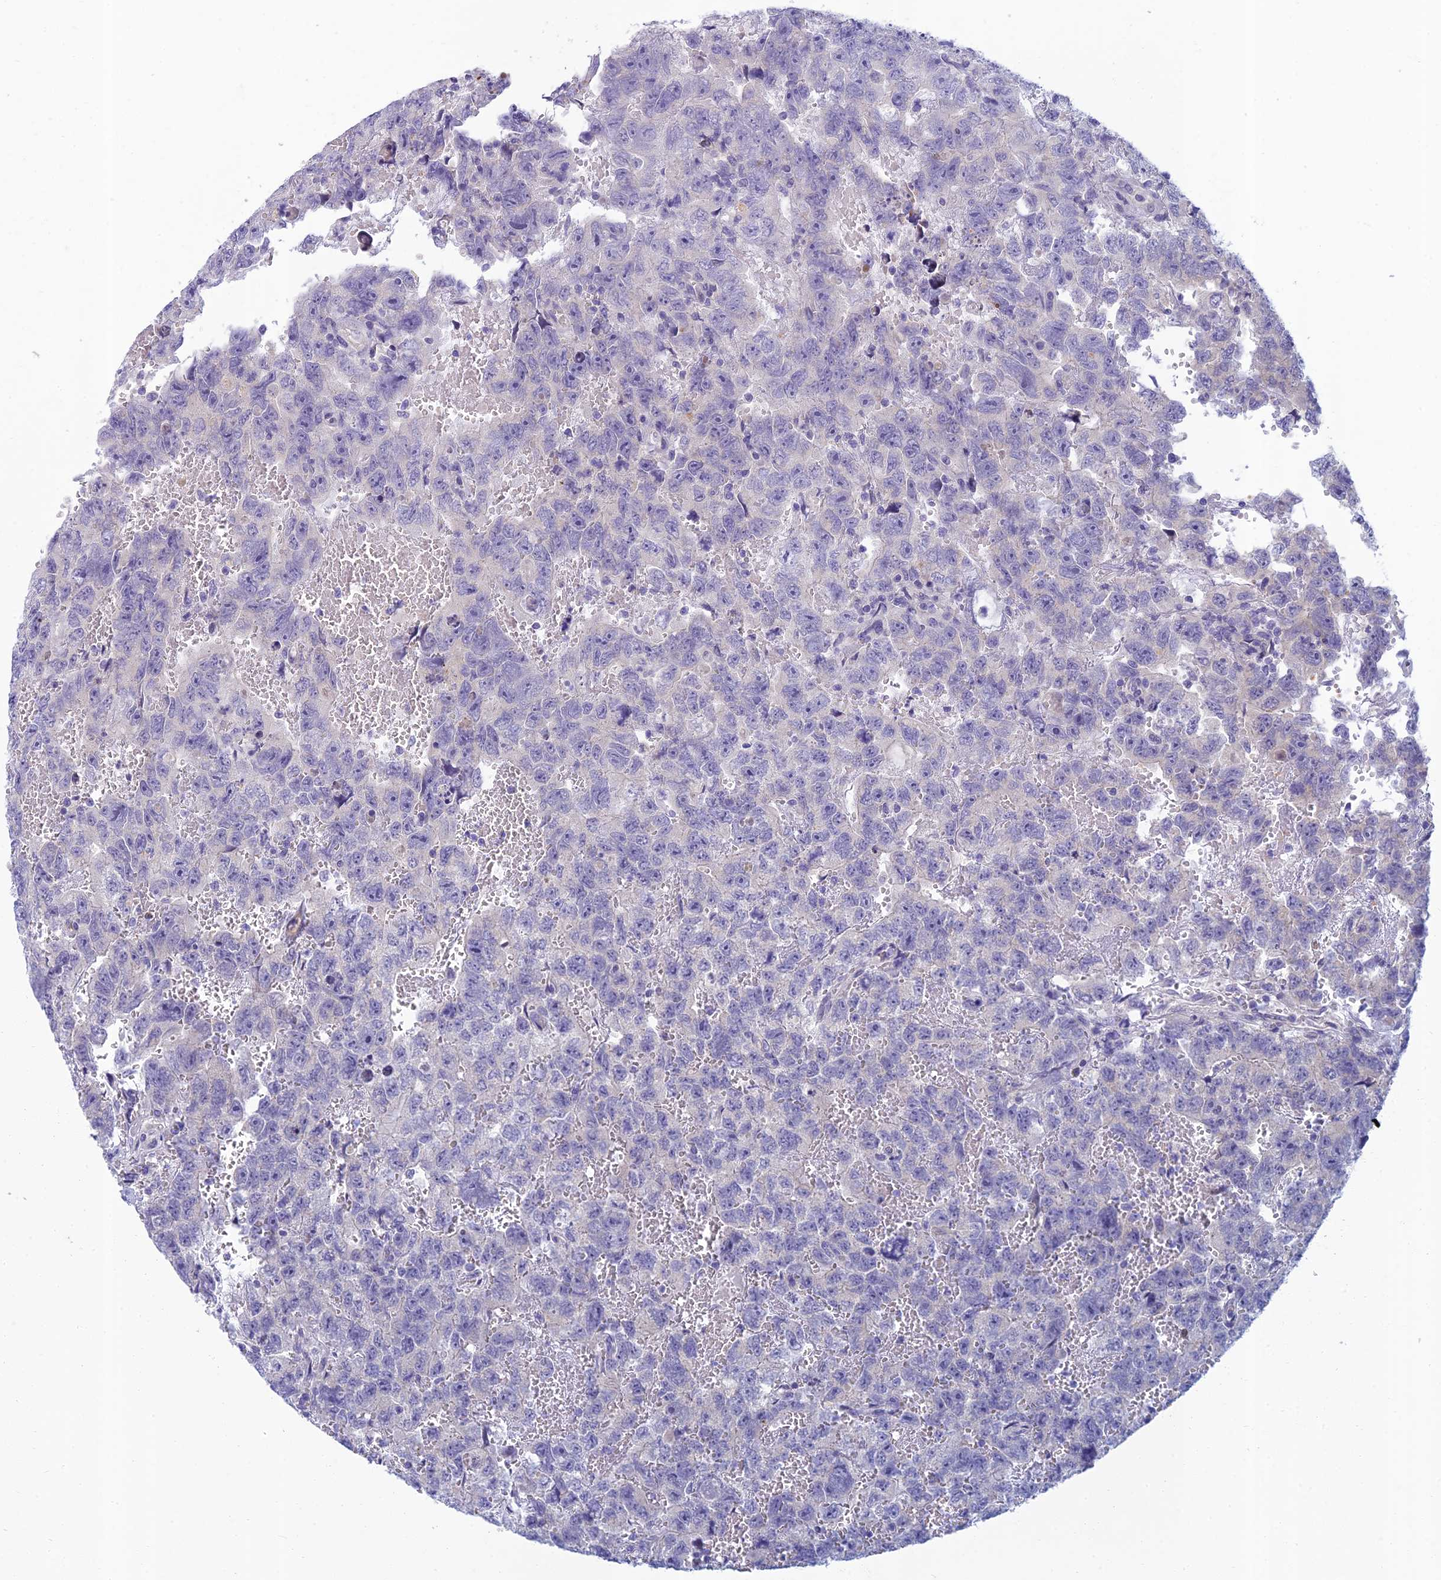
{"staining": {"intensity": "negative", "quantity": "none", "location": "none"}, "tissue": "testis cancer", "cell_type": "Tumor cells", "image_type": "cancer", "snomed": [{"axis": "morphology", "description": "Carcinoma, Embryonal, NOS"}, {"axis": "topography", "description": "Testis"}], "caption": "A high-resolution histopathology image shows immunohistochemistry staining of testis cancer, which displays no significant staining in tumor cells.", "gene": "SLC25A41", "patient": {"sex": "male", "age": 45}}